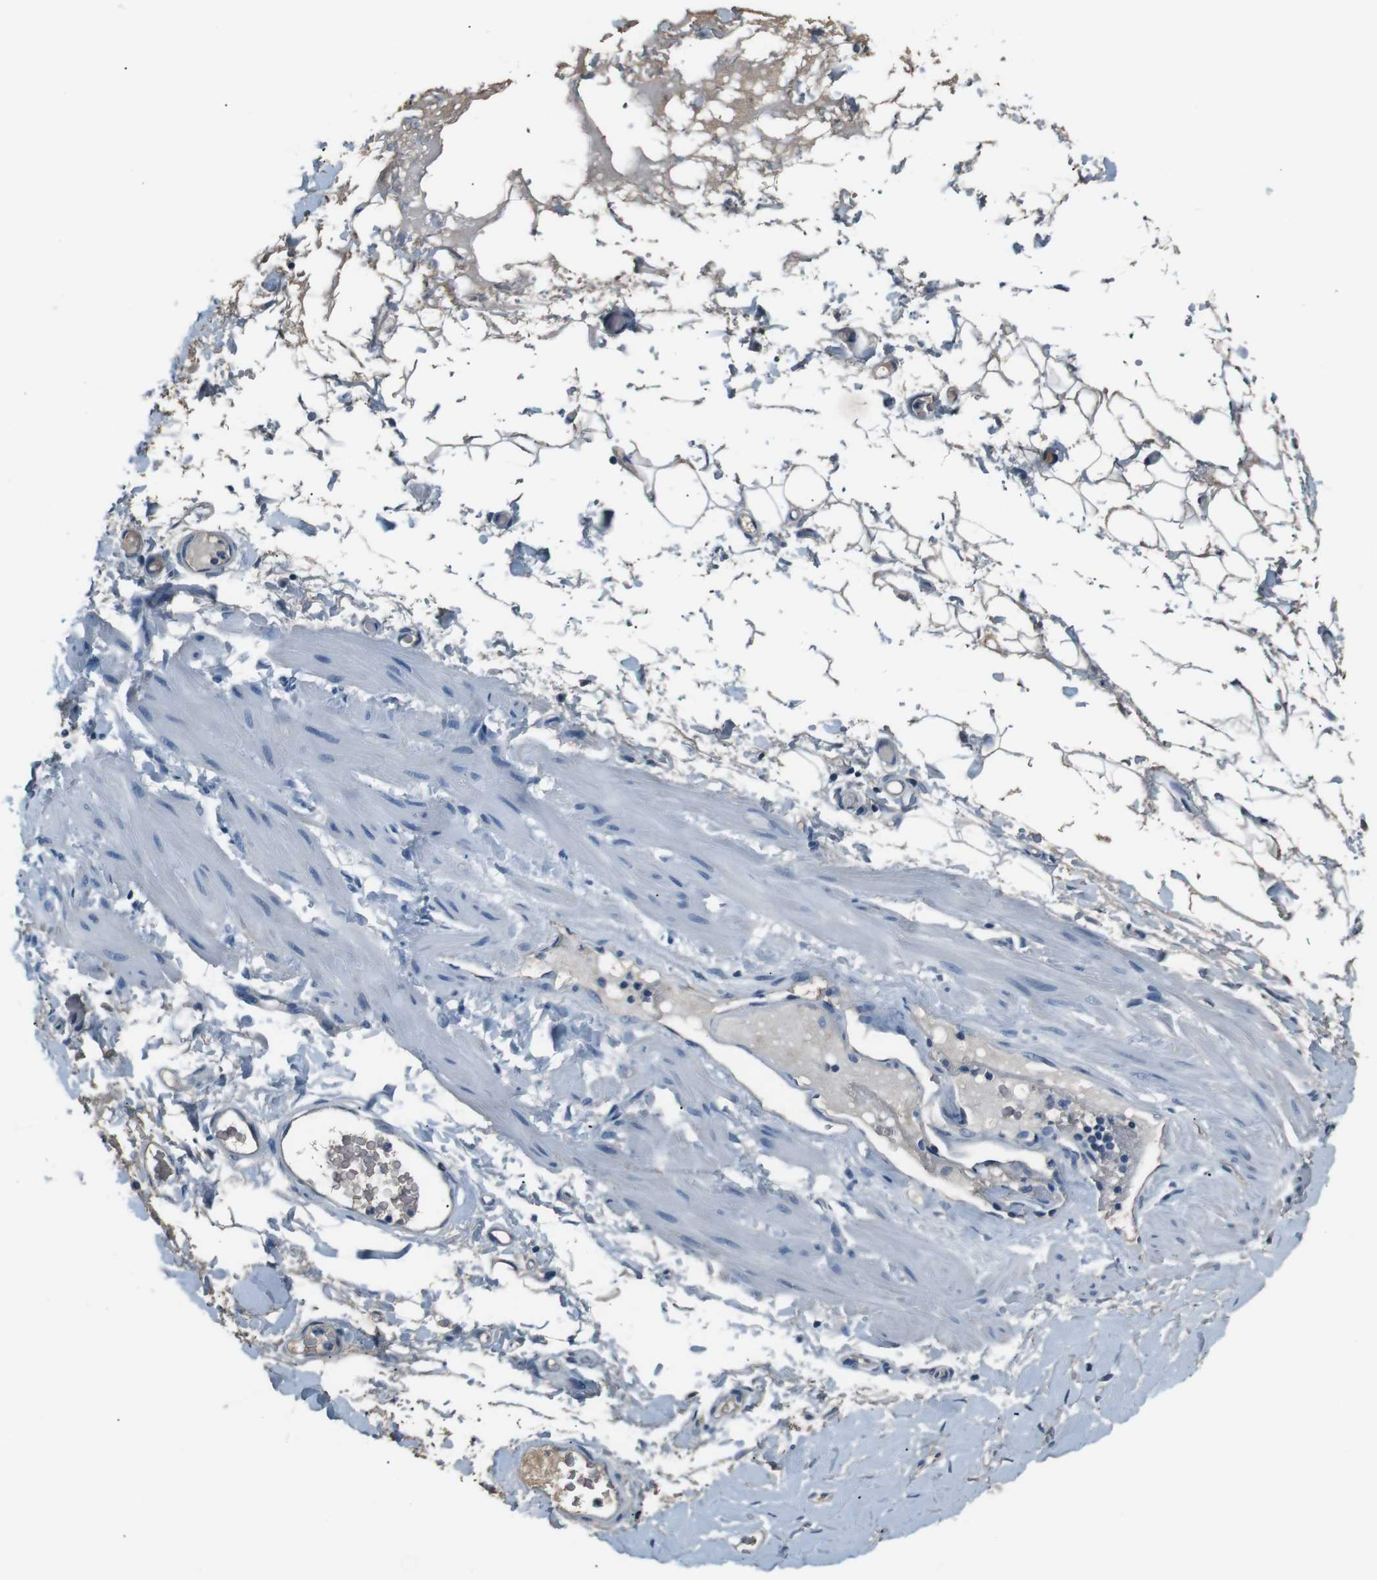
{"staining": {"intensity": "weak", "quantity": ">75%", "location": "cytoplasmic/membranous"}, "tissue": "adipose tissue", "cell_type": "Adipocytes", "image_type": "normal", "snomed": [{"axis": "morphology", "description": "Normal tissue, NOS"}, {"axis": "morphology", "description": "Adenocarcinoma, NOS"}, {"axis": "topography", "description": "Esophagus"}], "caption": "Immunohistochemistry of unremarkable human adipose tissue demonstrates low levels of weak cytoplasmic/membranous expression in approximately >75% of adipocytes.", "gene": "LEP", "patient": {"sex": "male", "age": 62}}